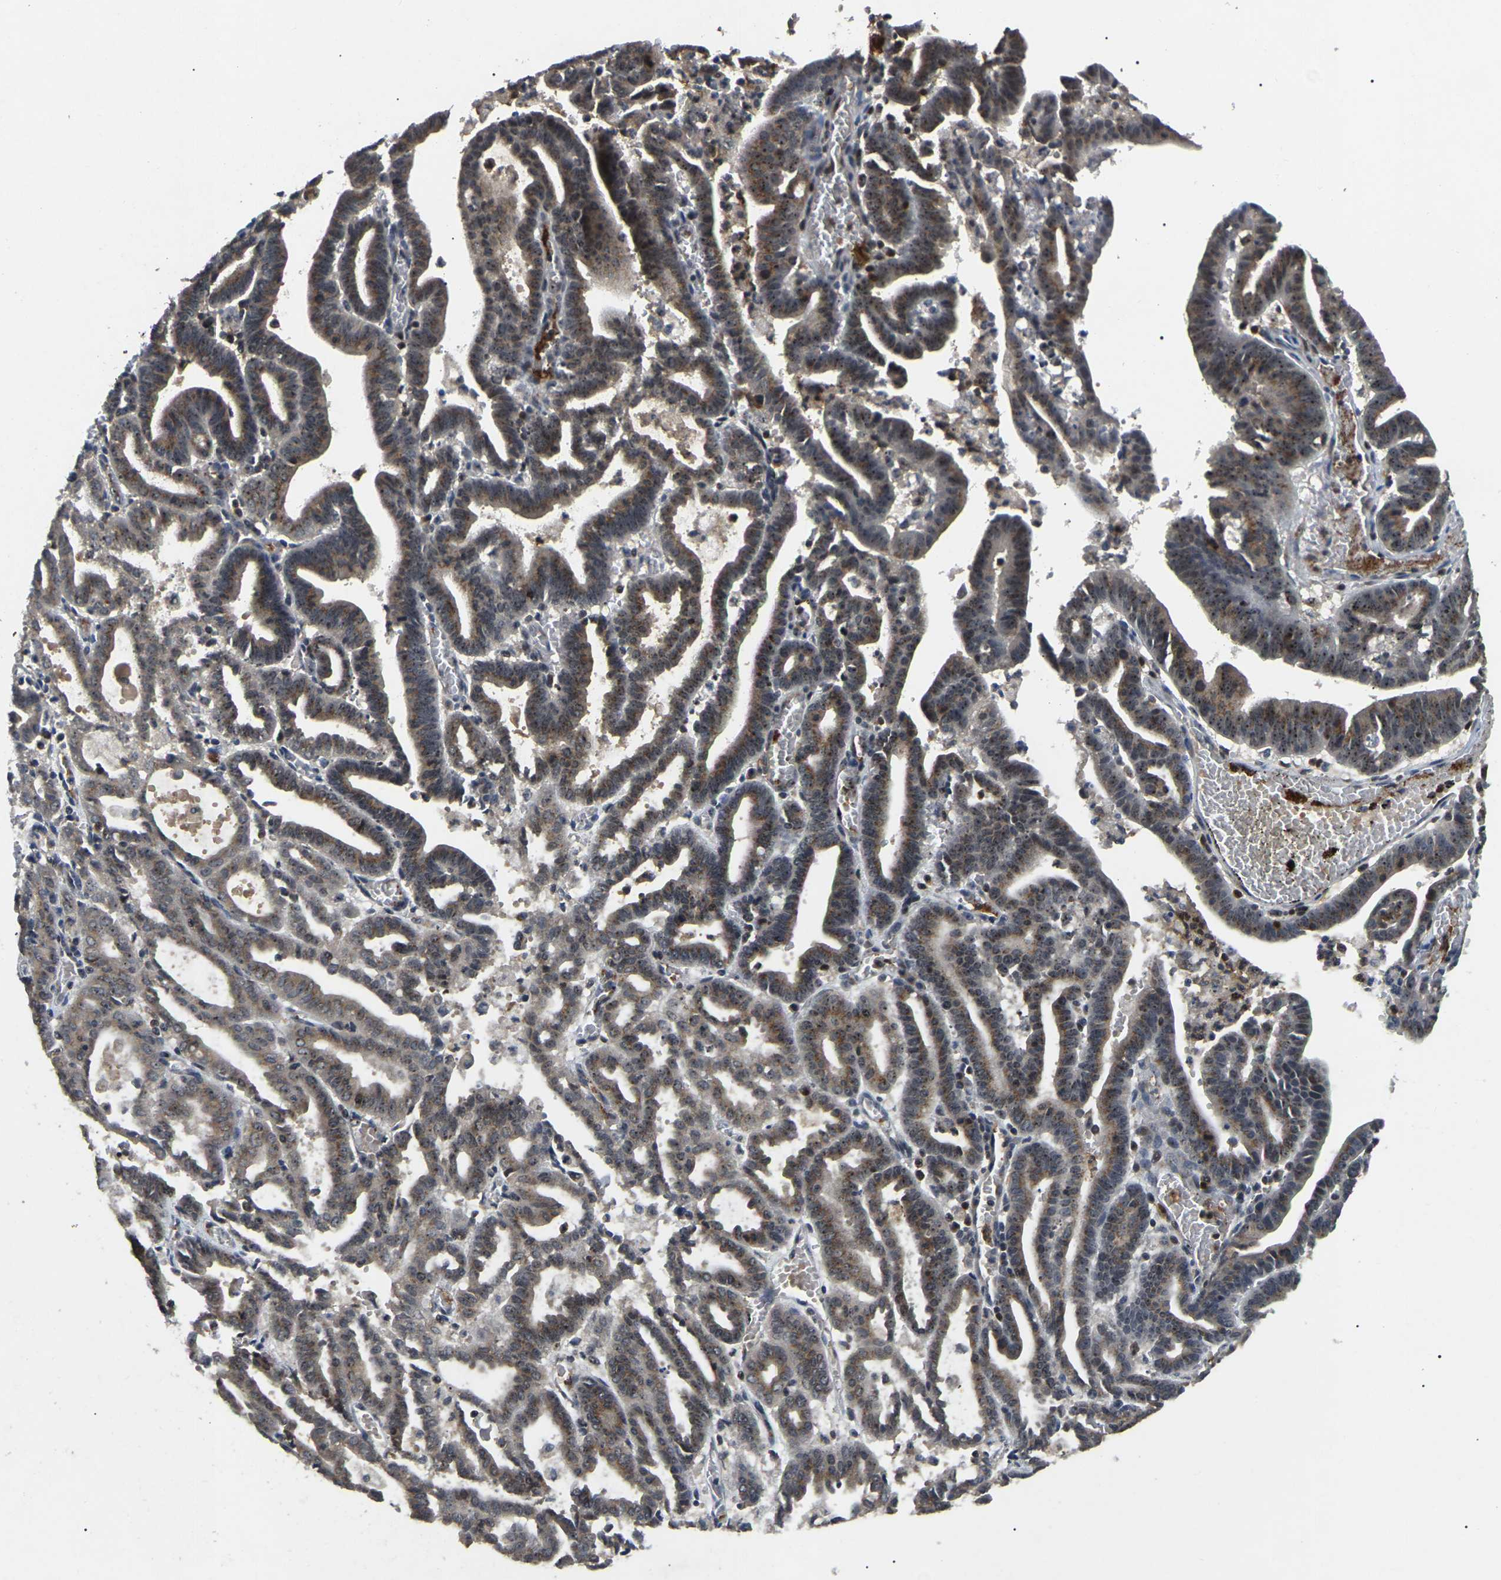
{"staining": {"intensity": "moderate", "quantity": ">75%", "location": "cytoplasmic/membranous,nuclear"}, "tissue": "endometrial cancer", "cell_type": "Tumor cells", "image_type": "cancer", "snomed": [{"axis": "morphology", "description": "Adenocarcinoma, NOS"}, {"axis": "topography", "description": "Uterus"}], "caption": "This micrograph demonstrates immunohistochemistry staining of endometrial cancer, with medium moderate cytoplasmic/membranous and nuclear expression in approximately >75% of tumor cells.", "gene": "RBM28", "patient": {"sex": "female", "age": 83}}